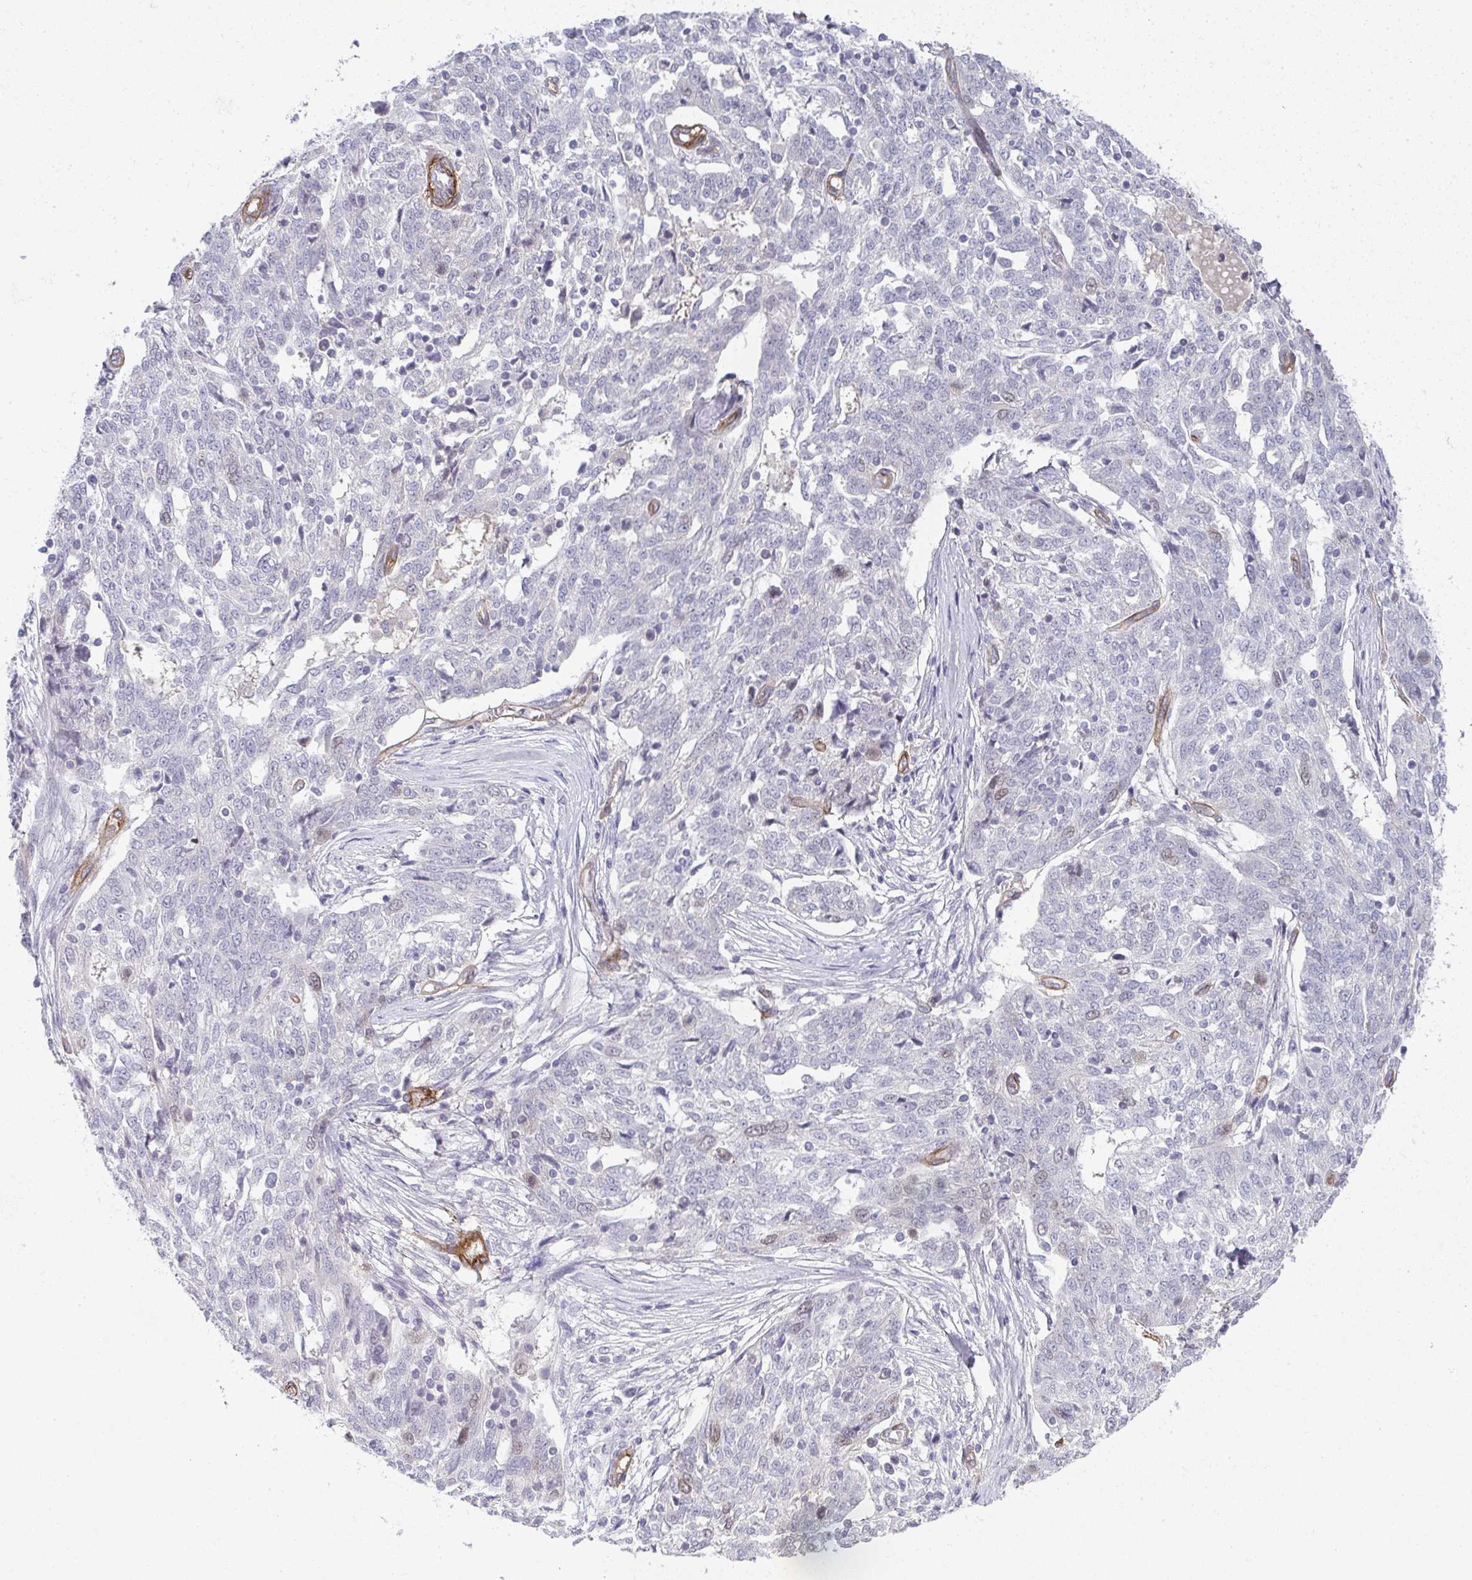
{"staining": {"intensity": "negative", "quantity": "none", "location": "none"}, "tissue": "ovarian cancer", "cell_type": "Tumor cells", "image_type": "cancer", "snomed": [{"axis": "morphology", "description": "Cystadenocarcinoma, serous, NOS"}, {"axis": "topography", "description": "Ovary"}], "caption": "Human serous cystadenocarcinoma (ovarian) stained for a protein using IHC exhibits no staining in tumor cells.", "gene": "UBE2S", "patient": {"sex": "female", "age": 67}}